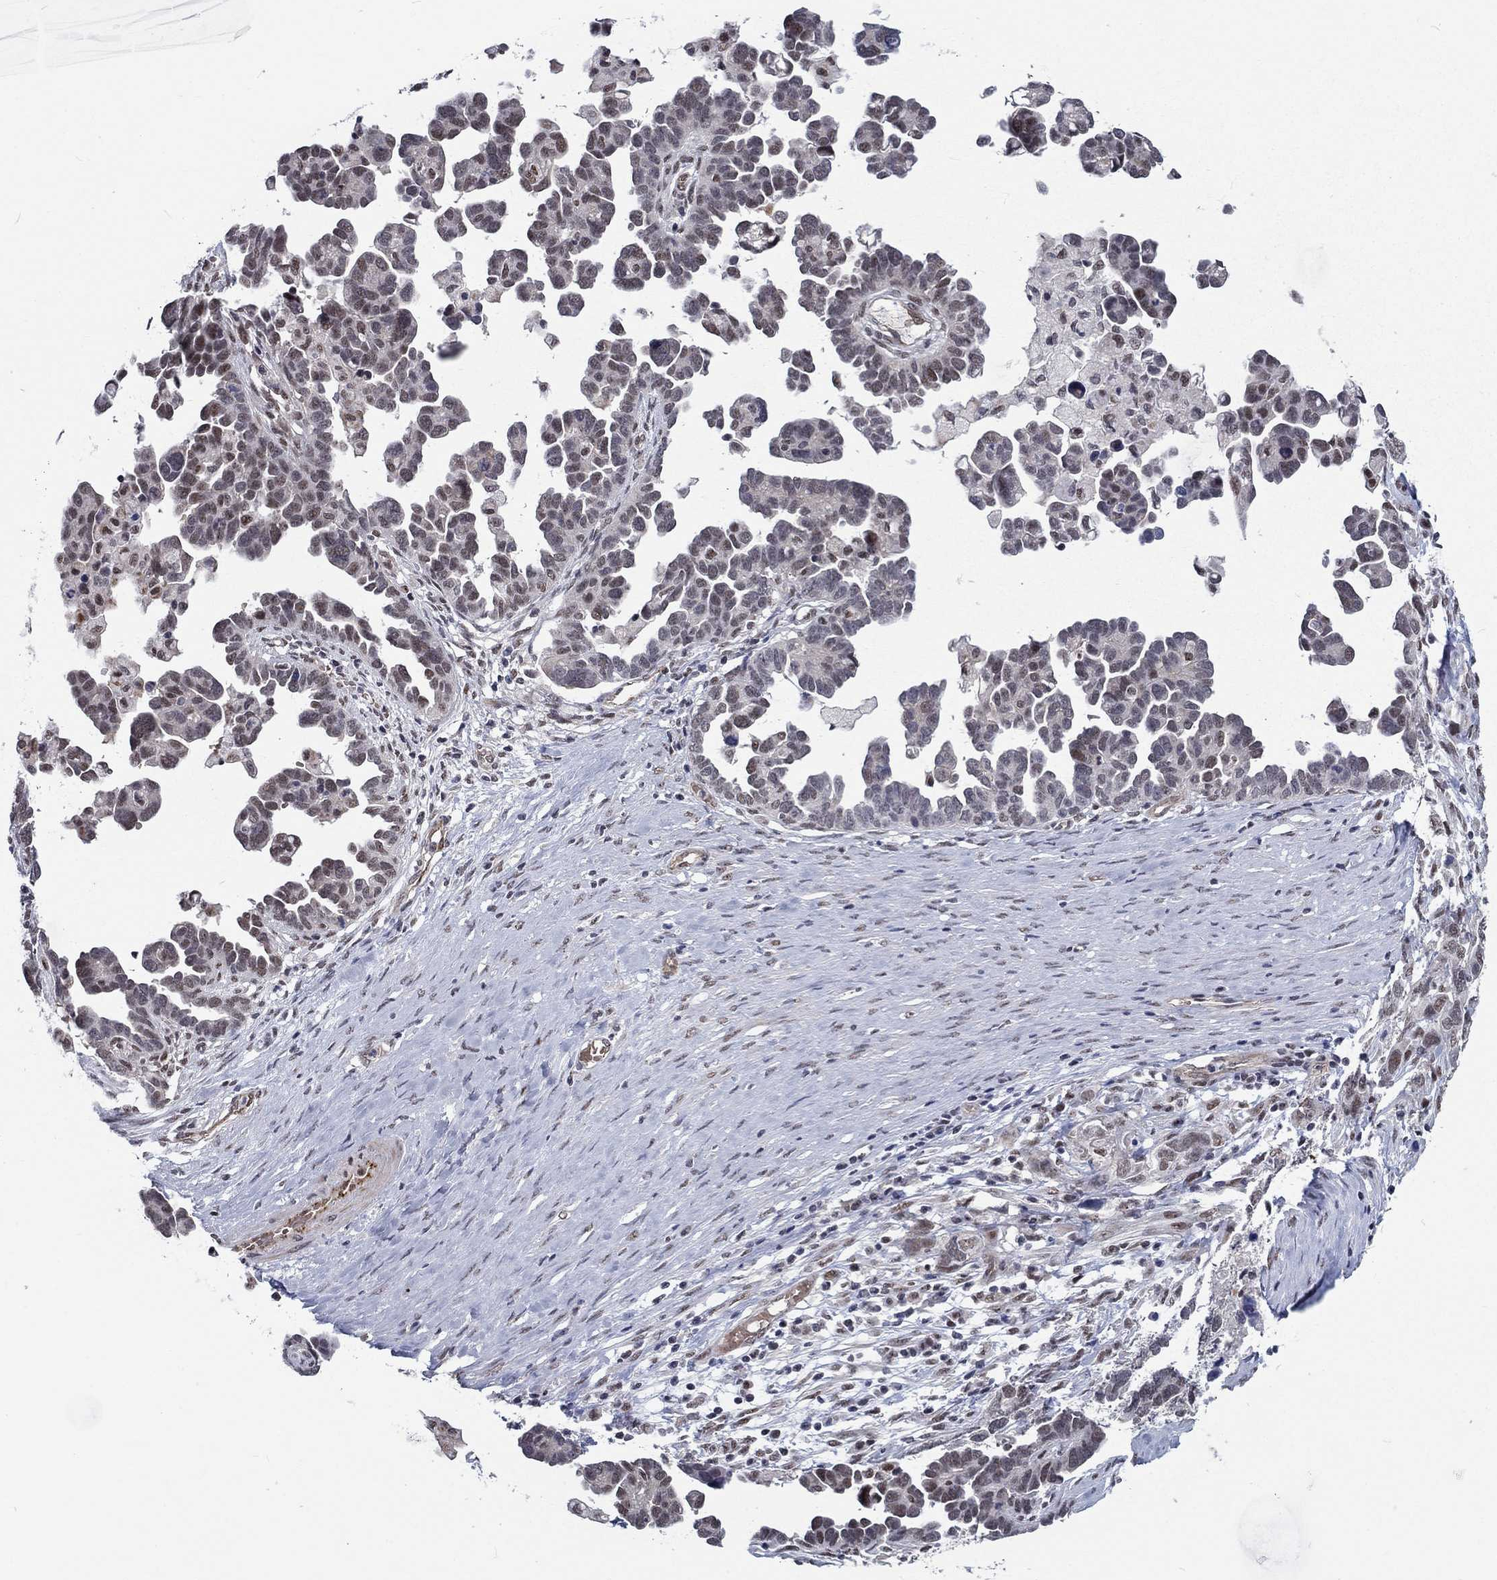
{"staining": {"intensity": "moderate", "quantity": "<25%", "location": "nuclear"}, "tissue": "ovarian cancer", "cell_type": "Tumor cells", "image_type": "cancer", "snomed": [{"axis": "morphology", "description": "Cystadenocarcinoma, serous, NOS"}, {"axis": "topography", "description": "Ovary"}], "caption": "IHC micrograph of neoplastic tissue: human serous cystadenocarcinoma (ovarian) stained using IHC shows low levels of moderate protein expression localized specifically in the nuclear of tumor cells, appearing as a nuclear brown color.", "gene": "ZBED1", "patient": {"sex": "female", "age": 54}}